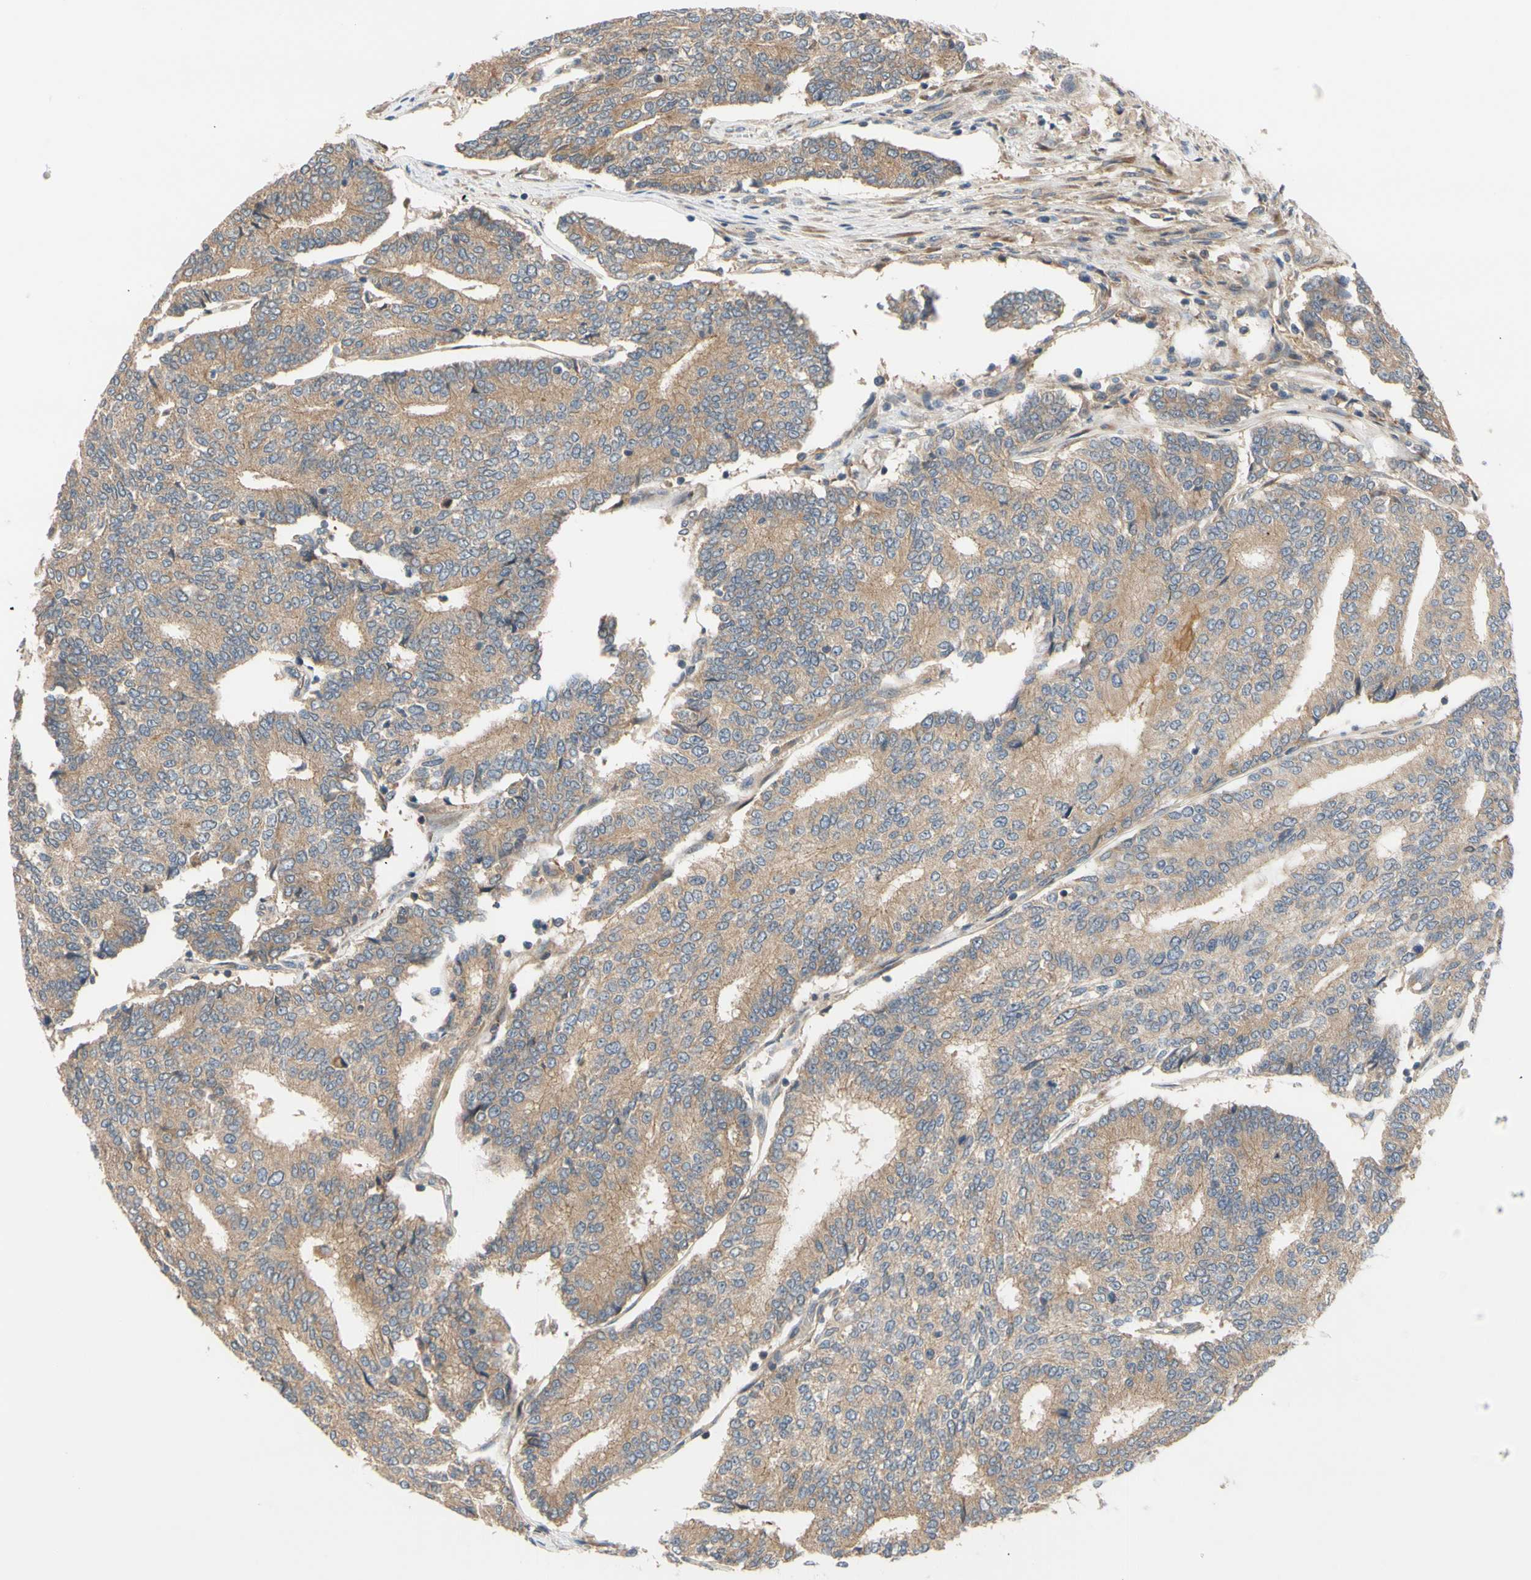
{"staining": {"intensity": "moderate", "quantity": ">75%", "location": "cytoplasmic/membranous"}, "tissue": "prostate cancer", "cell_type": "Tumor cells", "image_type": "cancer", "snomed": [{"axis": "morphology", "description": "Adenocarcinoma, High grade"}, {"axis": "topography", "description": "Prostate"}], "caption": "Prostate high-grade adenocarcinoma tissue displays moderate cytoplasmic/membranous expression in about >75% of tumor cells, visualized by immunohistochemistry.", "gene": "MBTPS2", "patient": {"sex": "male", "age": 55}}